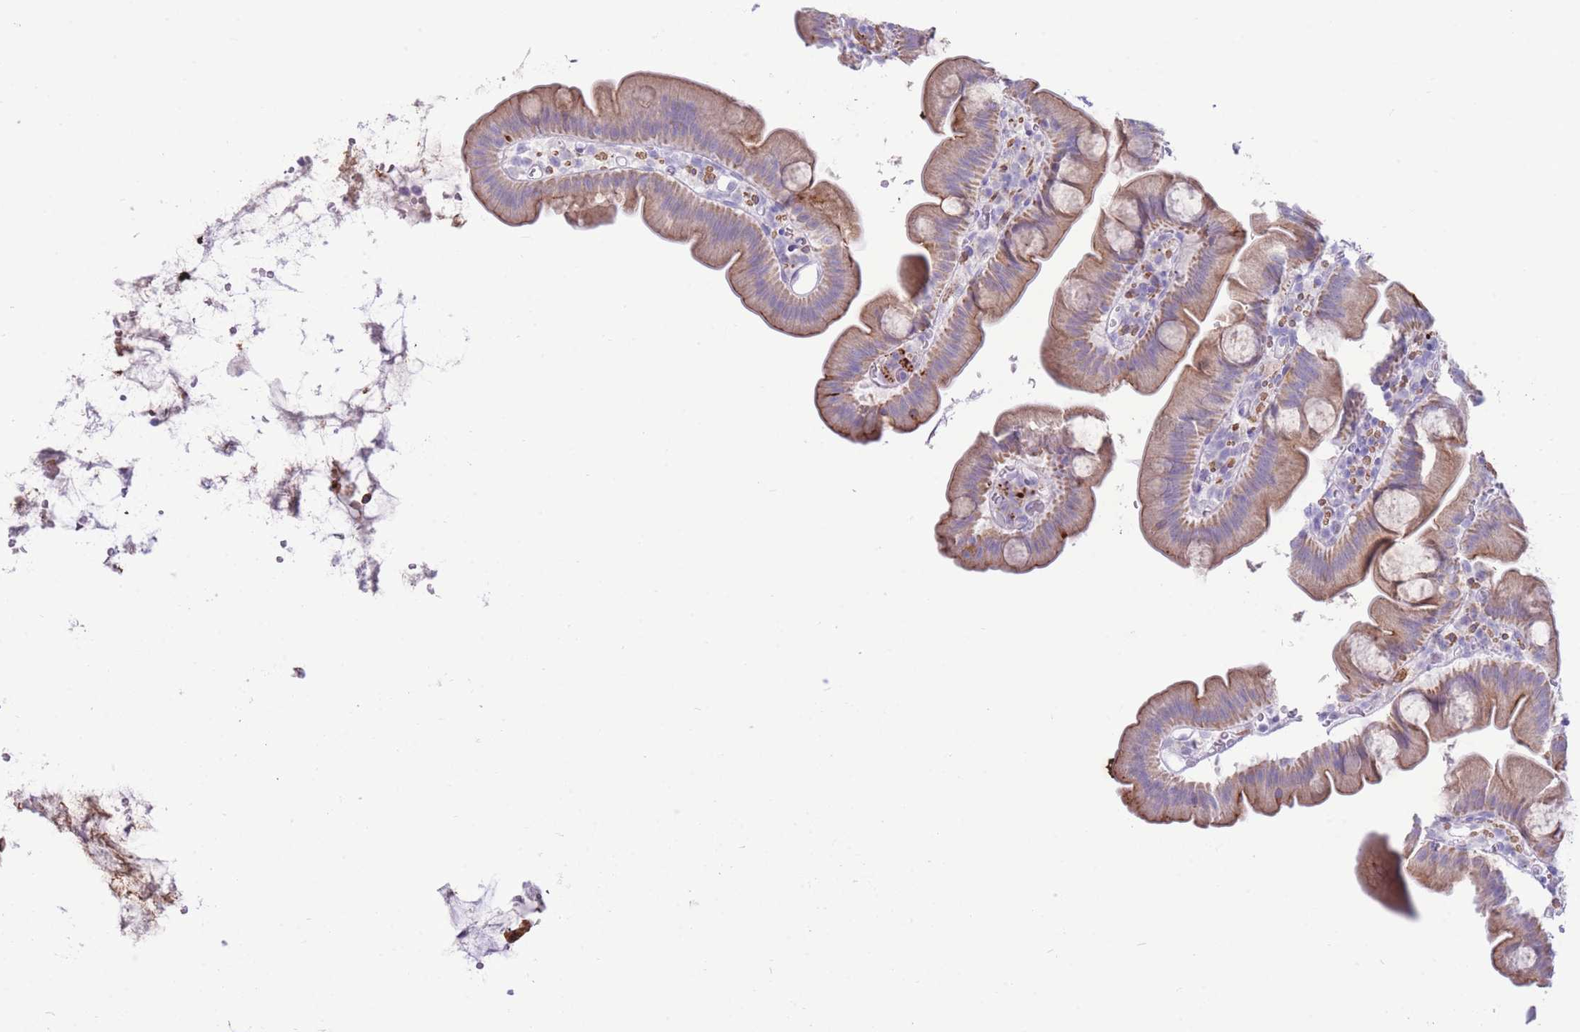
{"staining": {"intensity": "moderate", "quantity": ">75%", "location": "cytoplasmic/membranous"}, "tissue": "small intestine", "cell_type": "Glandular cells", "image_type": "normal", "snomed": [{"axis": "morphology", "description": "Normal tissue, NOS"}, {"axis": "topography", "description": "Small intestine"}], "caption": "Immunohistochemical staining of benign human small intestine displays moderate cytoplasmic/membranous protein staining in about >75% of glandular cells.", "gene": "VWA8", "patient": {"sex": "female", "age": 68}}